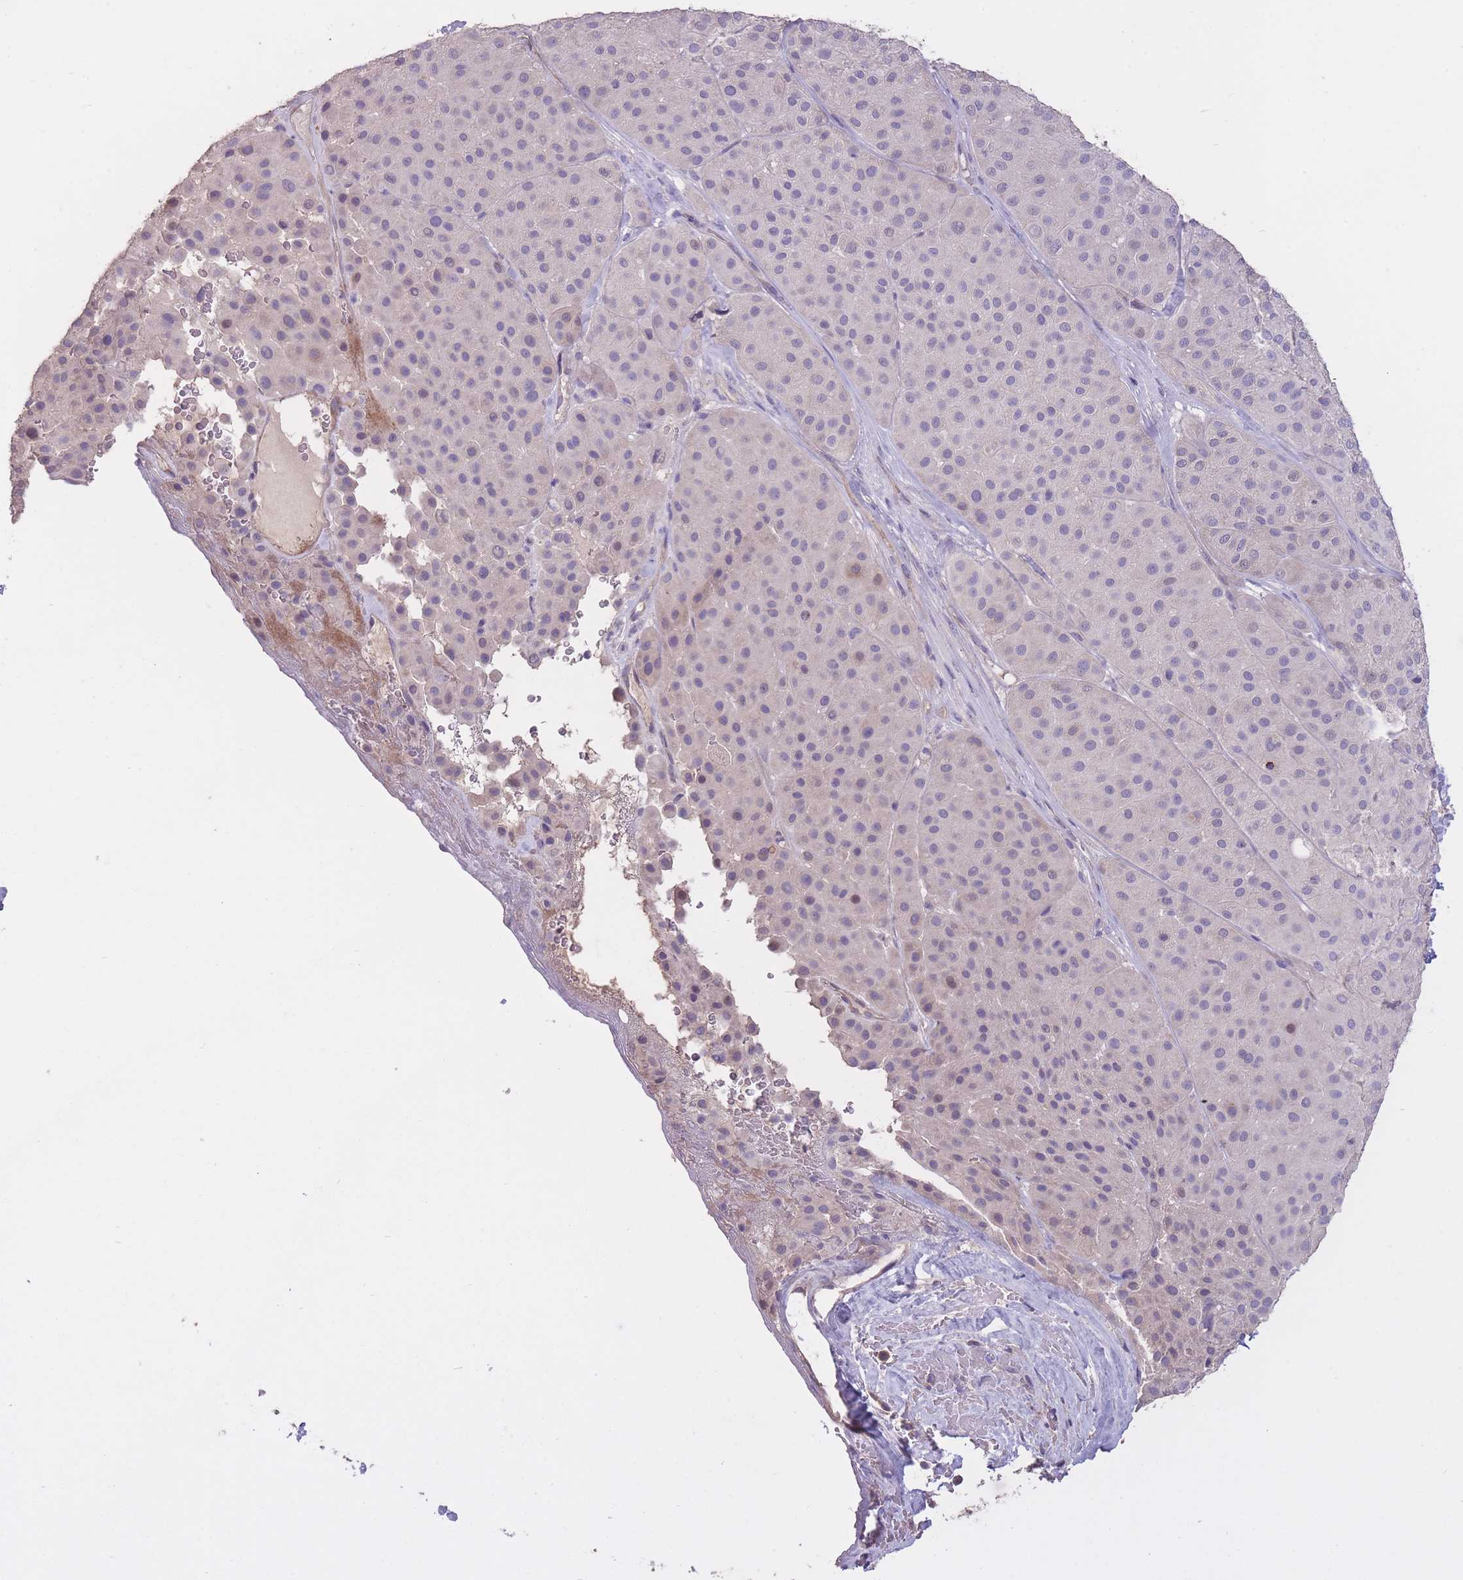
{"staining": {"intensity": "negative", "quantity": "none", "location": "none"}, "tissue": "melanoma", "cell_type": "Tumor cells", "image_type": "cancer", "snomed": [{"axis": "morphology", "description": "Malignant melanoma, Metastatic site"}, {"axis": "topography", "description": "Smooth muscle"}], "caption": "Immunohistochemical staining of melanoma exhibits no significant positivity in tumor cells. The staining is performed using DAB brown chromogen with nuclei counter-stained in using hematoxylin.", "gene": "RSPH10B", "patient": {"sex": "male", "age": 41}}